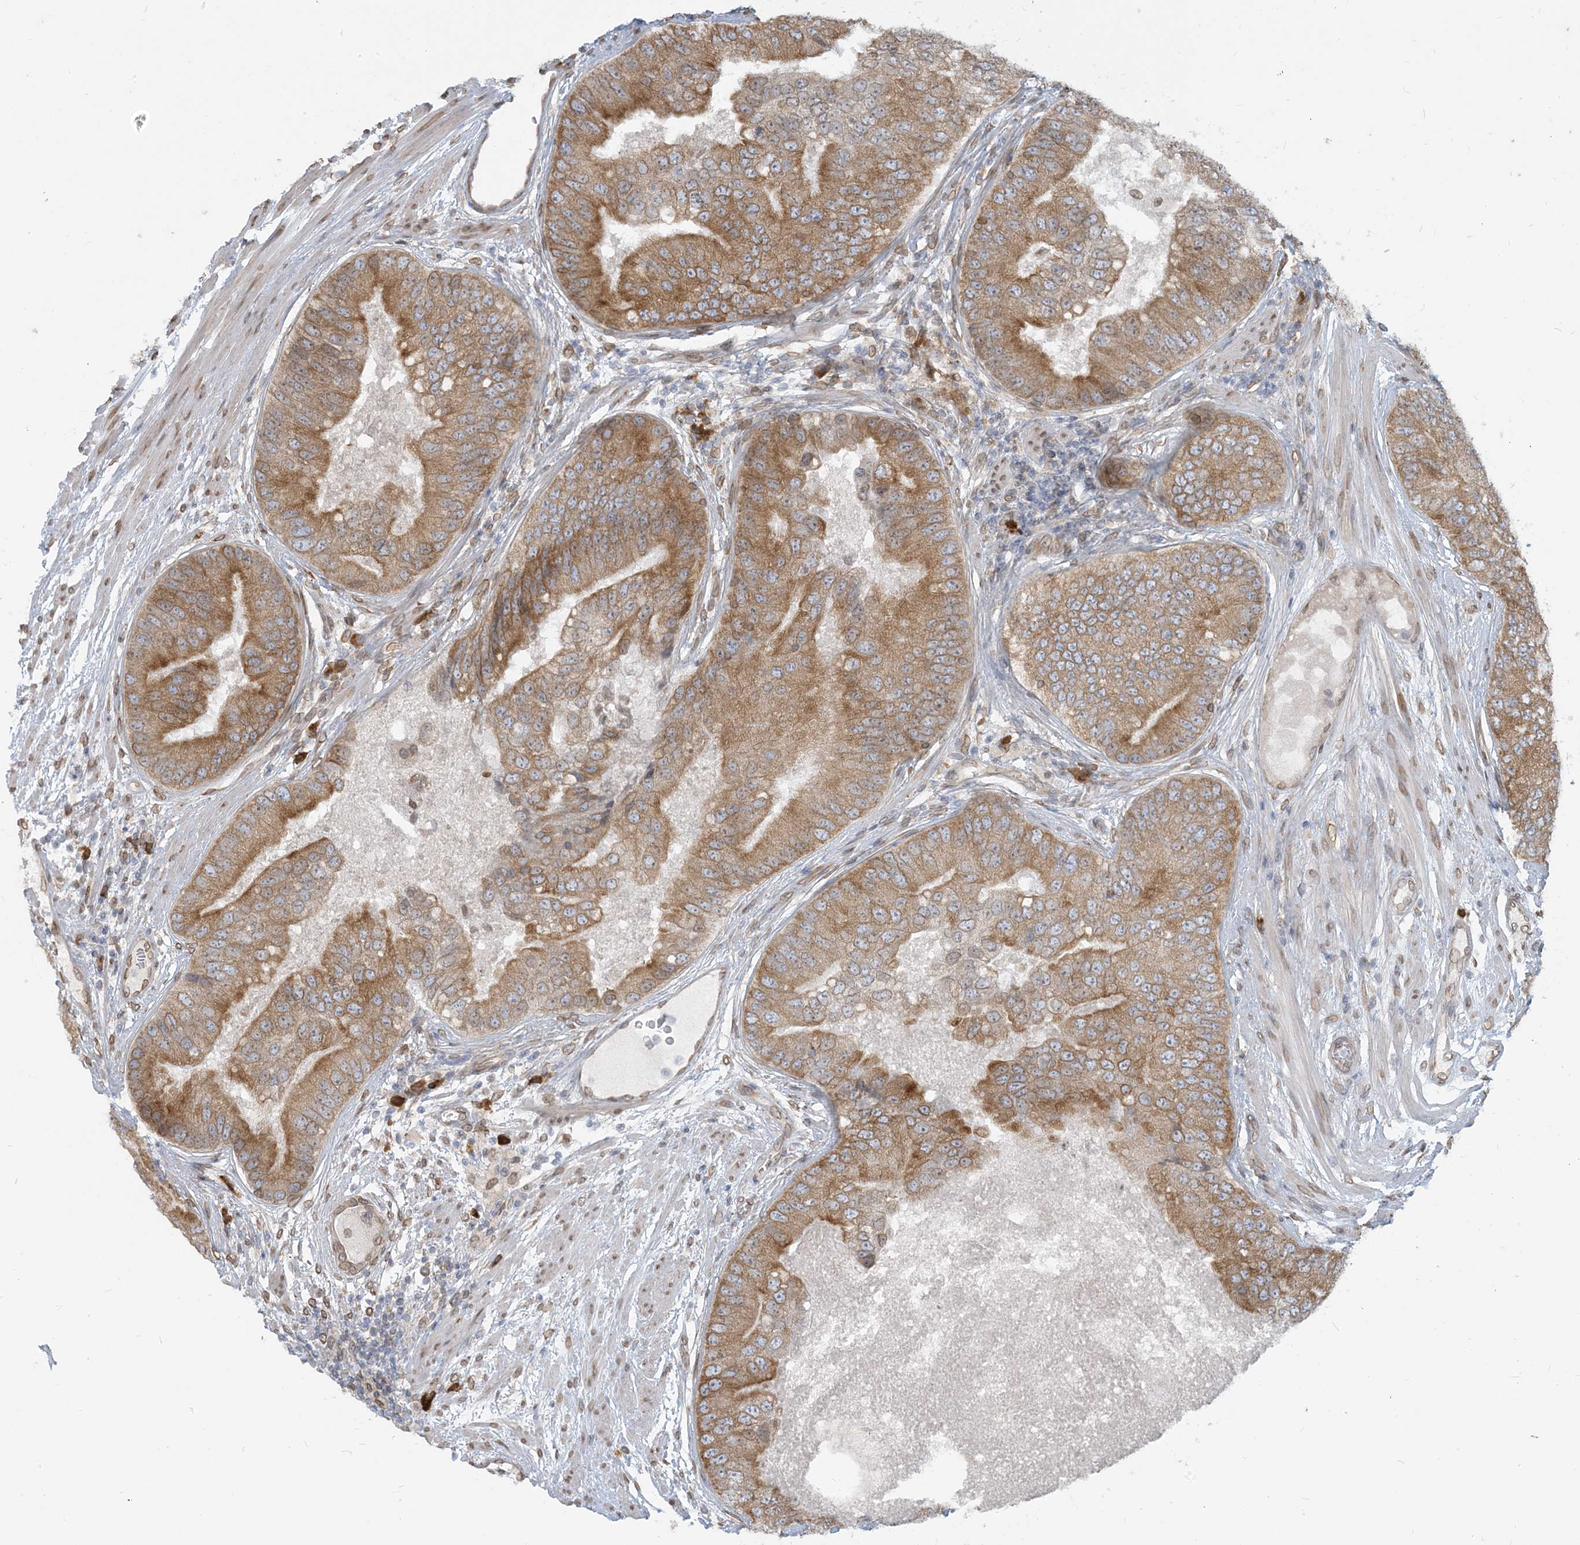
{"staining": {"intensity": "moderate", "quantity": ">75%", "location": "cytoplasmic/membranous"}, "tissue": "prostate cancer", "cell_type": "Tumor cells", "image_type": "cancer", "snomed": [{"axis": "morphology", "description": "Adenocarcinoma, High grade"}, {"axis": "topography", "description": "Prostate"}], "caption": "There is medium levels of moderate cytoplasmic/membranous staining in tumor cells of prostate cancer (adenocarcinoma (high-grade)), as demonstrated by immunohistochemical staining (brown color).", "gene": "WWP1", "patient": {"sex": "male", "age": 70}}